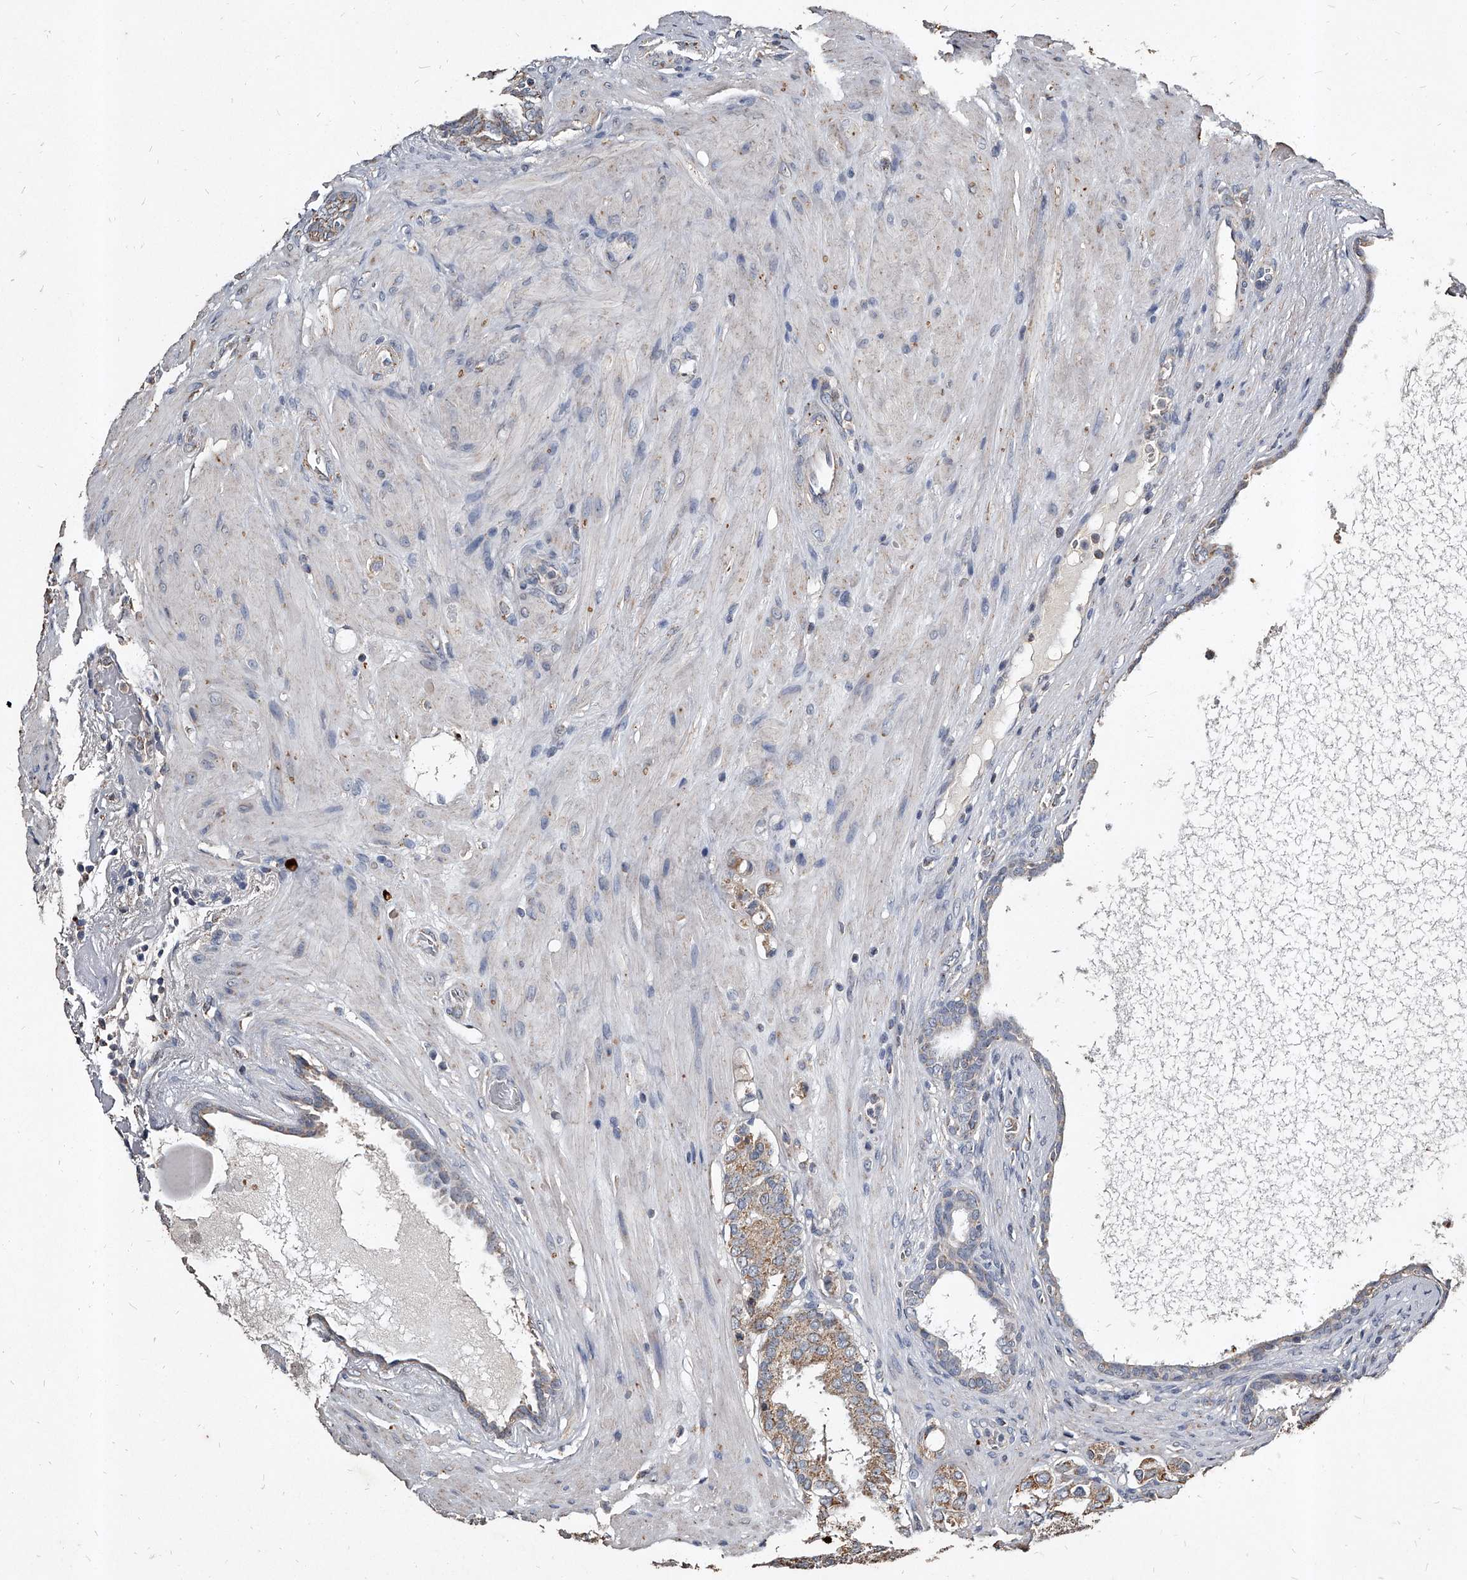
{"staining": {"intensity": "weak", "quantity": ">75%", "location": "cytoplasmic/membranous"}, "tissue": "prostate cancer", "cell_type": "Tumor cells", "image_type": "cancer", "snomed": [{"axis": "morphology", "description": "Adenocarcinoma, Low grade"}, {"axis": "topography", "description": "Prostate"}], "caption": "Immunohistochemical staining of human prostate cancer shows weak cytoplasmic/membranous protein expression in about >75% of tumor cells.", "gene": "GPR183", "patient": {"sex": "male", "age": 69}}